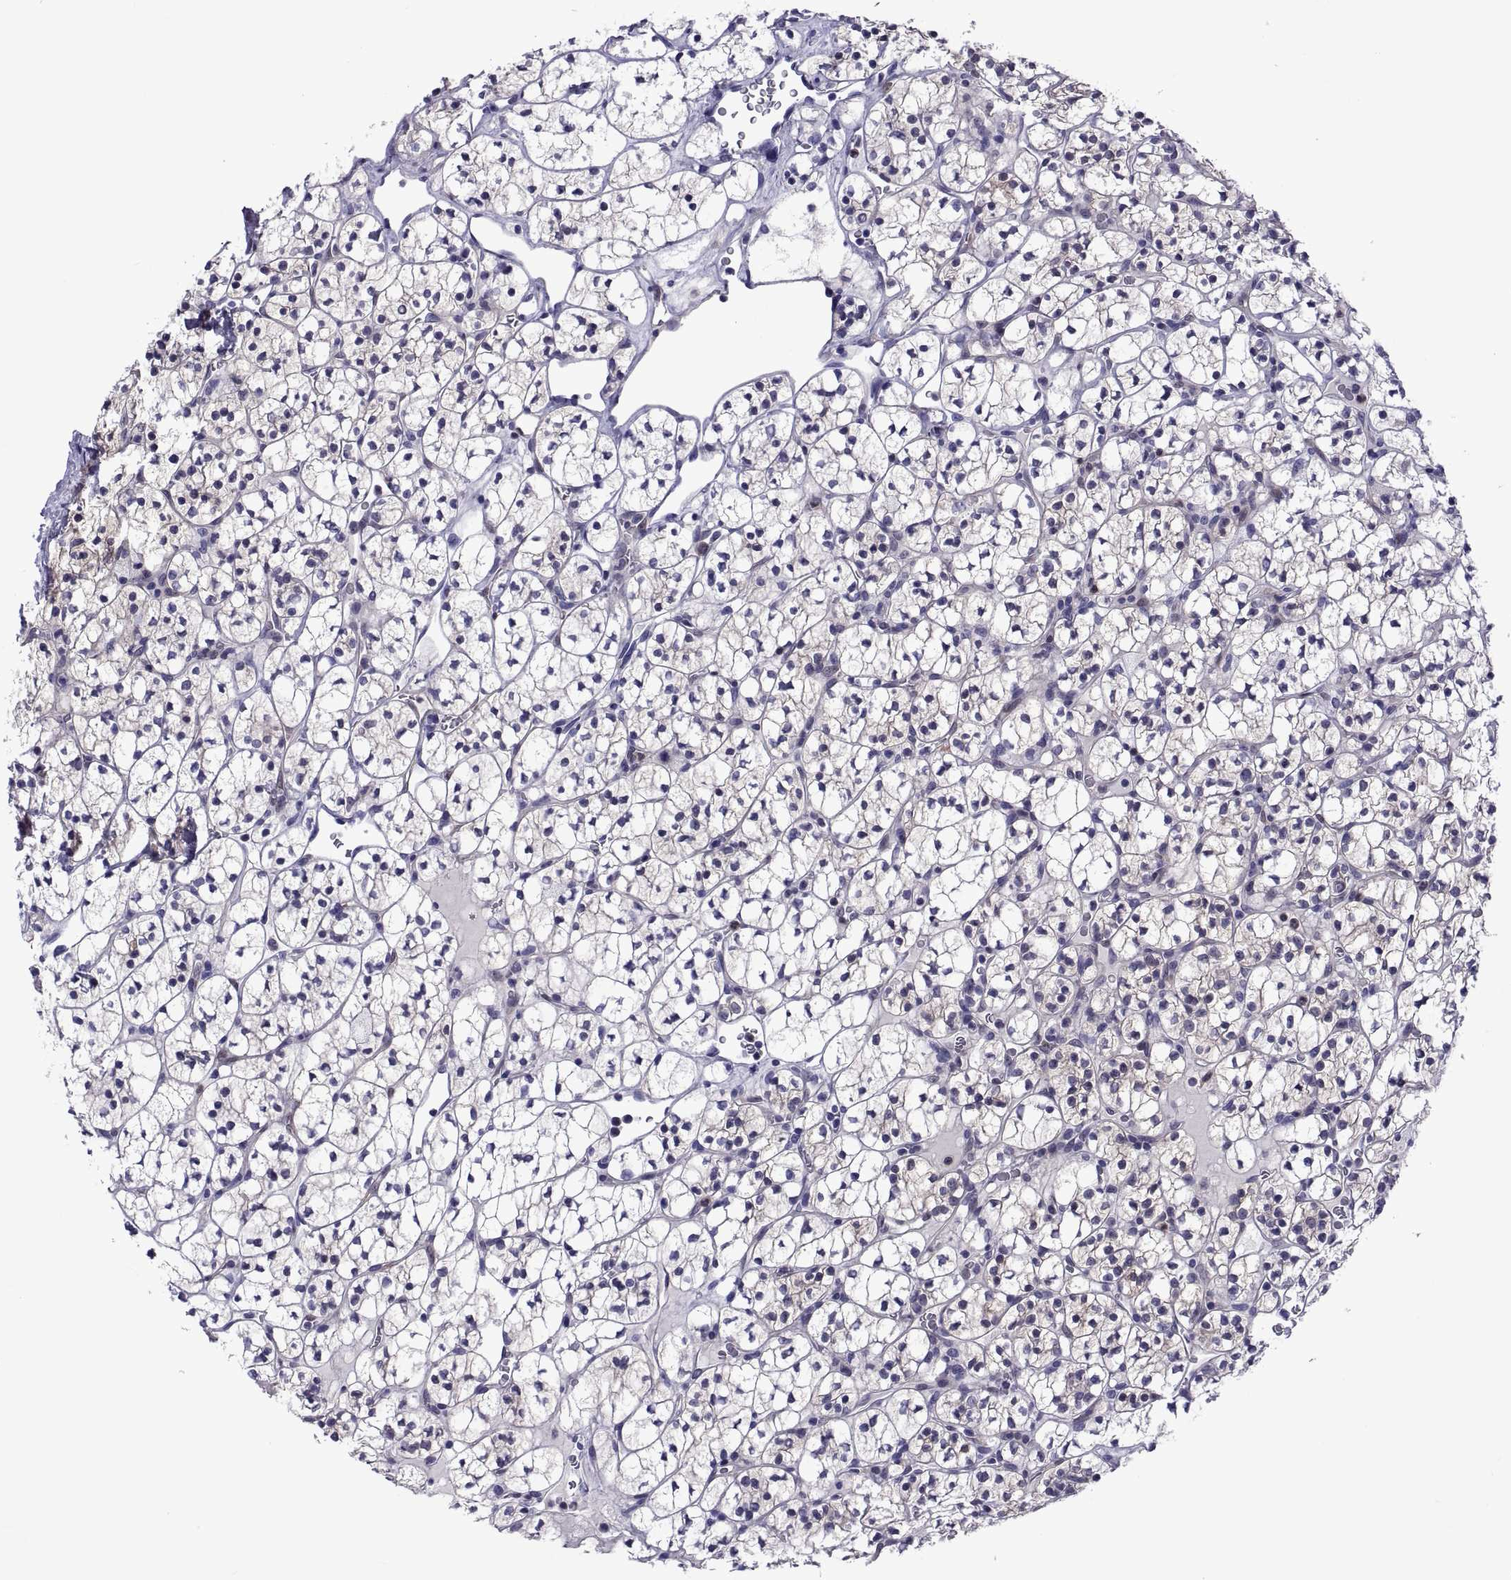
{"staining": {"intensity": "negative", "quantity": "none", "location": "none"}, "tissue": "renal cancer", "cell_type": "Tumor cells", "image_type": "cancer", "snomed": [{"axis": "morphology", "description": "Adenocarcinoma, NOS"}, {"axis": "topography", "description": "Kidney"}], "caption": "Tumor cells are negative for brown protein staining in renal cancer. (Stains: DAB IHC with hematoxylin counter stain, Microscopy: brightfield microscopy at high magnification).", "gene": "LCN9", "patient": {"sex": "female", "age": 89}}